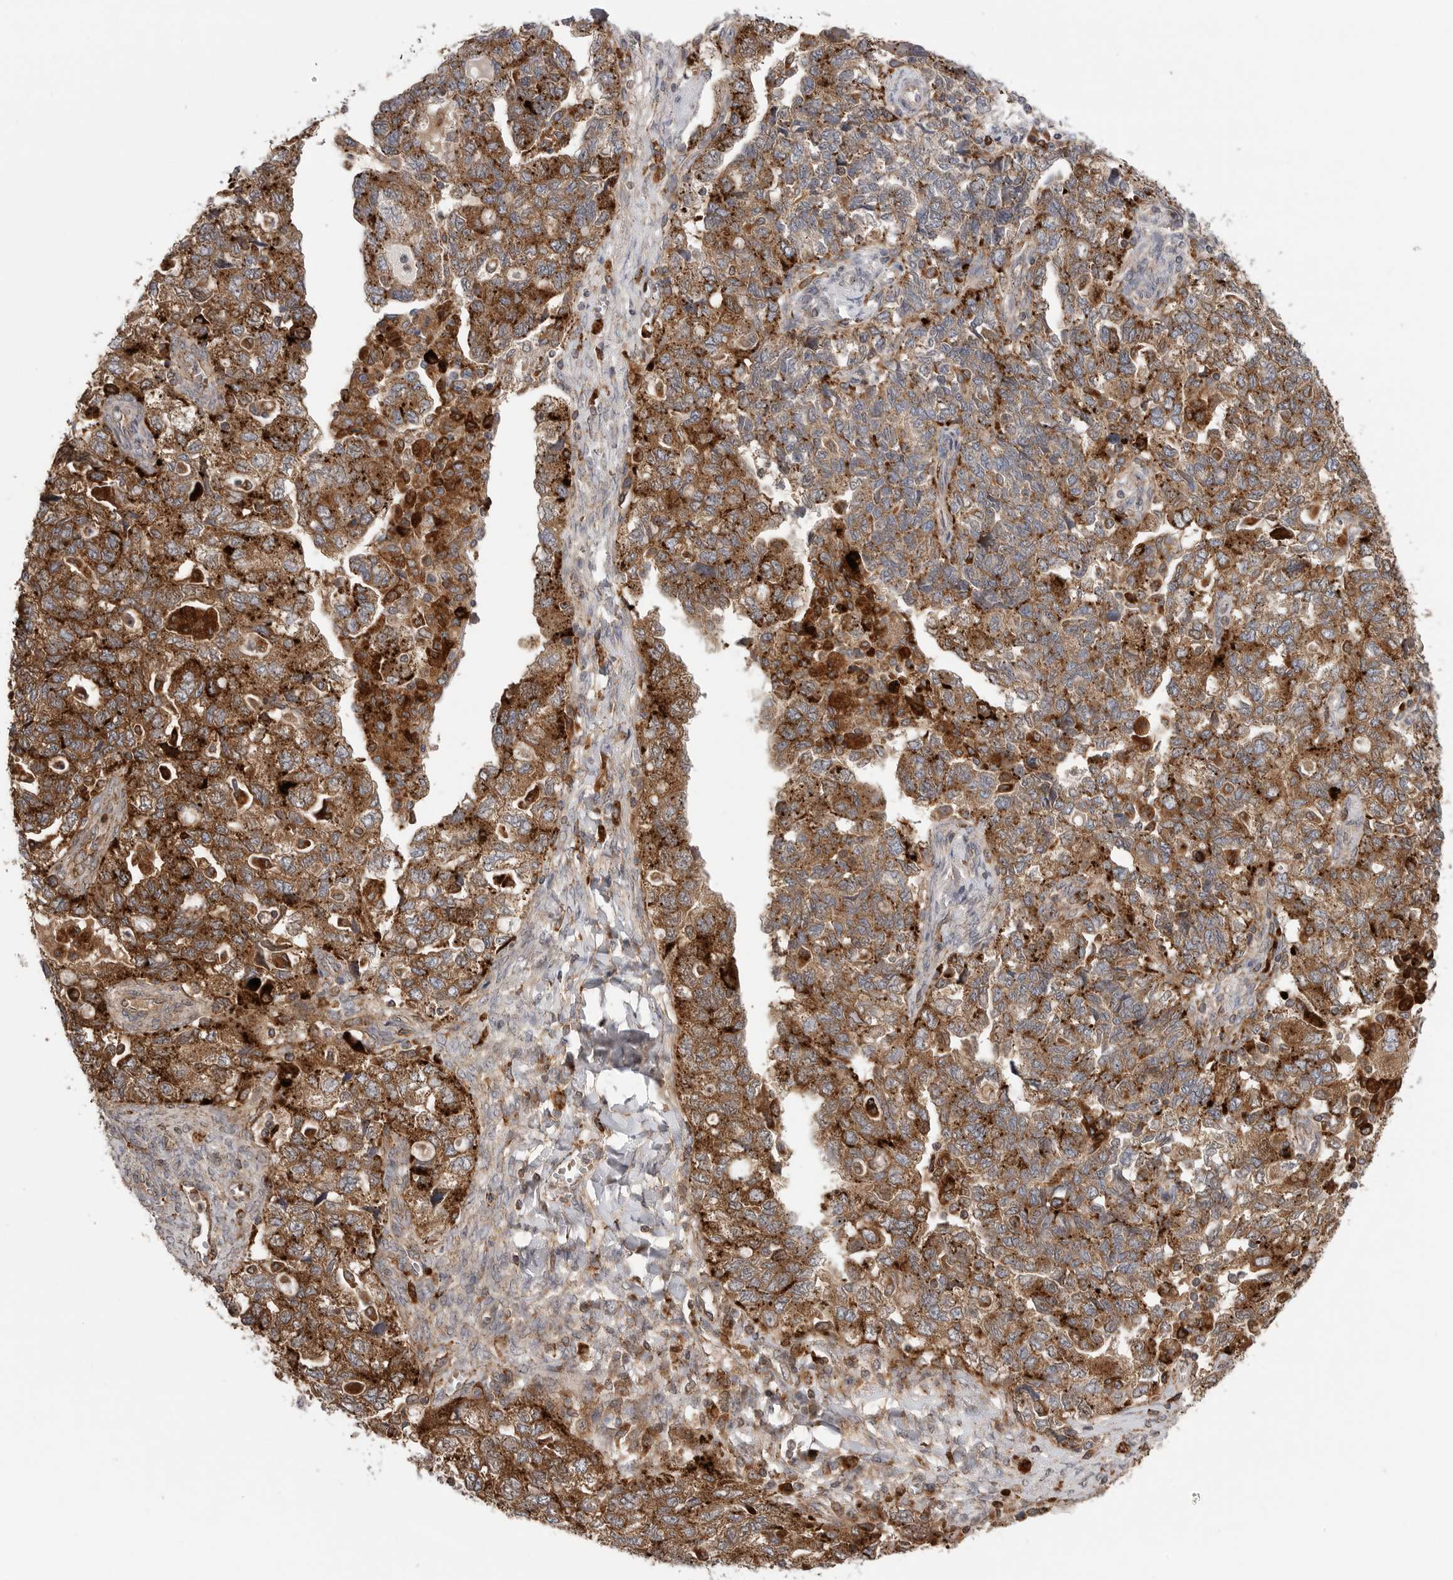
{"staining": {"intensity": "strong", "quantity": ">75%", "location": "cytoplasmic/membranous"}, "tissue": "ovarian cancer", "cell_type": "Tumor cells", "image_type": "cancer", "snomed": [{"axis": "morphology", "description": "Carcinoma, NOS"}, {"axis": "morphology", "description": "Cystadenocarcinoma, serous, NOS"}, {"axis": "topography", "description": "Ovary"}], "caption": "Approximately >75% of tumor cells in human ovarian cancer show strong cytoplasmic/membranous protein positivity as visualized by brown immunohistochemical staining.", "gene": "GALNS", "patient": {"sex": "female", "age": 69}}